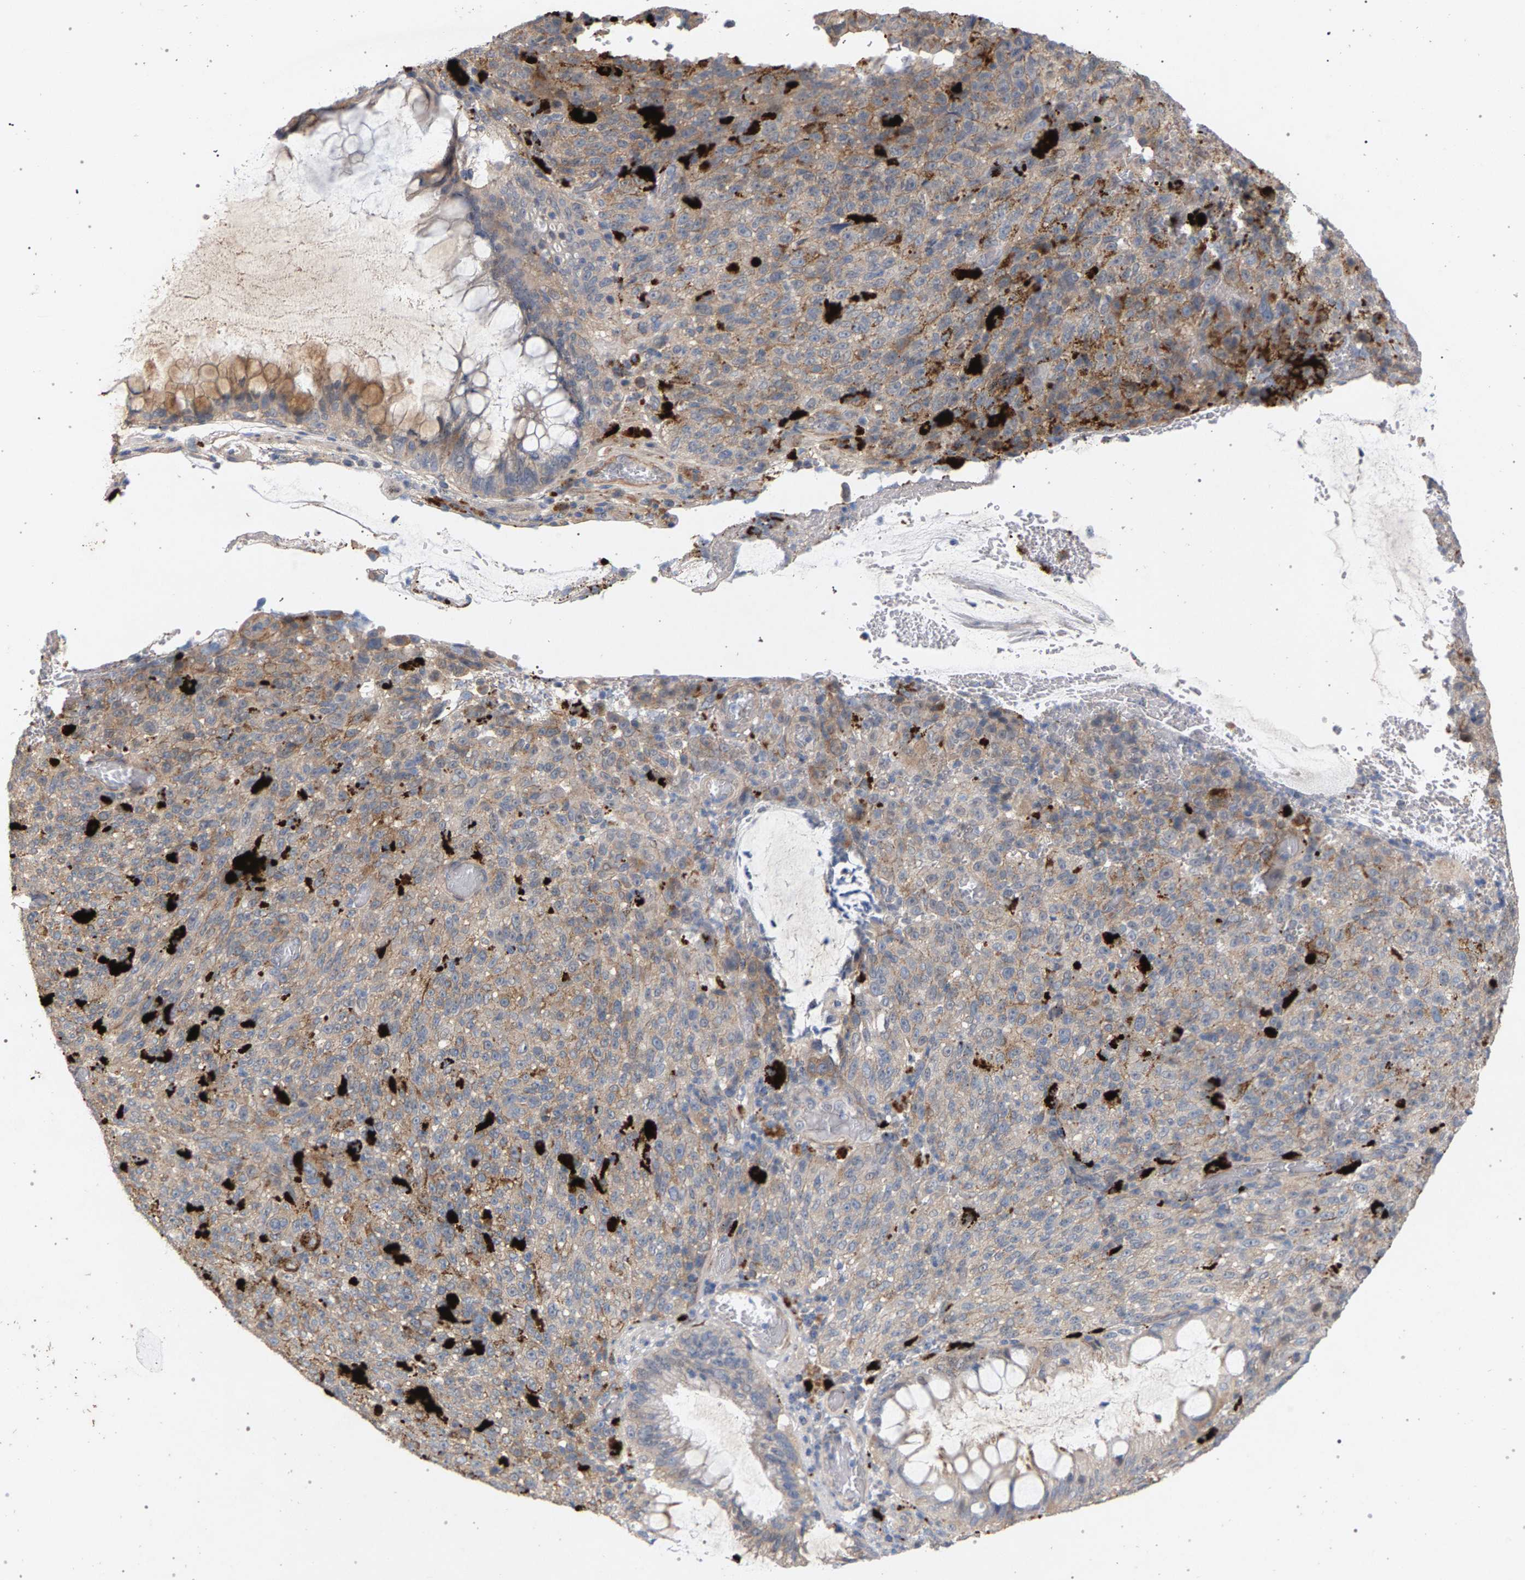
{"staining": {"intensity": "weak", "quantity": ">75%", "location": "cytoplasmic/membranous"}, "tissue": "melanoma", "cell_type": "Tumor cells", "image_type": "cancer", "snomed": [{"axis": "morphology", "description": "Malignant melanoma, NOS"}, {"axis": "topography", "description": "Rectum"}], "caption": "A histopathology image showing weak cytoplasmic/membranous expression in about >75% of tumor cells in melanoma, as visualized by brown immunohistochemical staining.", "gene": "MAMDC2", "patient": {"sex": "female", "age": 81}}